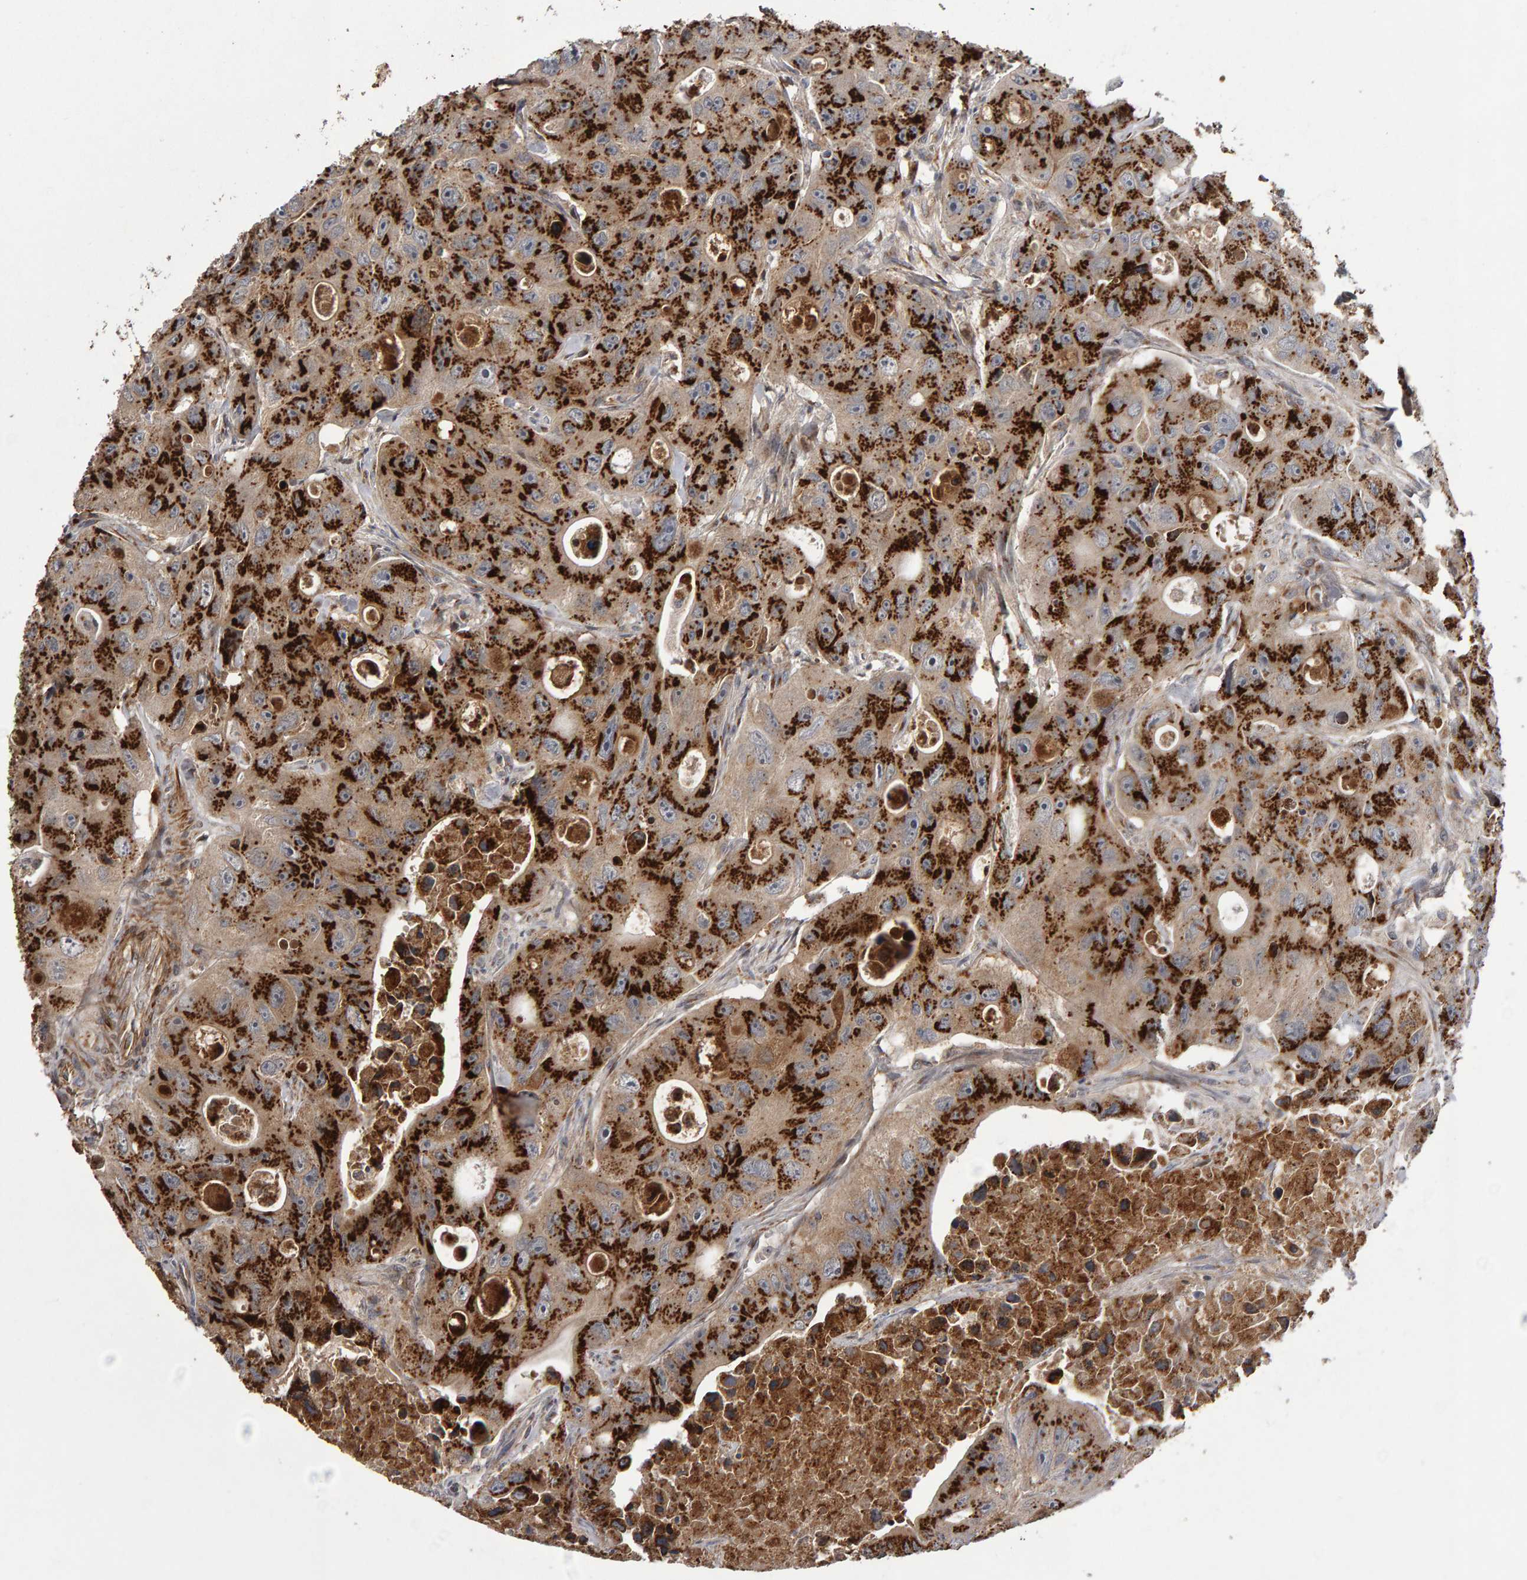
{"staining": {"intensity": "strong", "quantity": ">75%", "location": "cytoplasmic/membranous"}, "tissue": "colorectal cancer", "cell_type": "Tumor cells", "image_type": "cancer", "snomed": [{"axis": "morphology", "description": "Adenocarcinoma, NOS"}, {"axis": "topography", "description": "Colon"}], "caption": "Human colorectal cancer stained with a protein marker demonstrates strong staining in tumor cells.", "gene": "CANT1", "patient": {"sex": "female", "age": 46}}